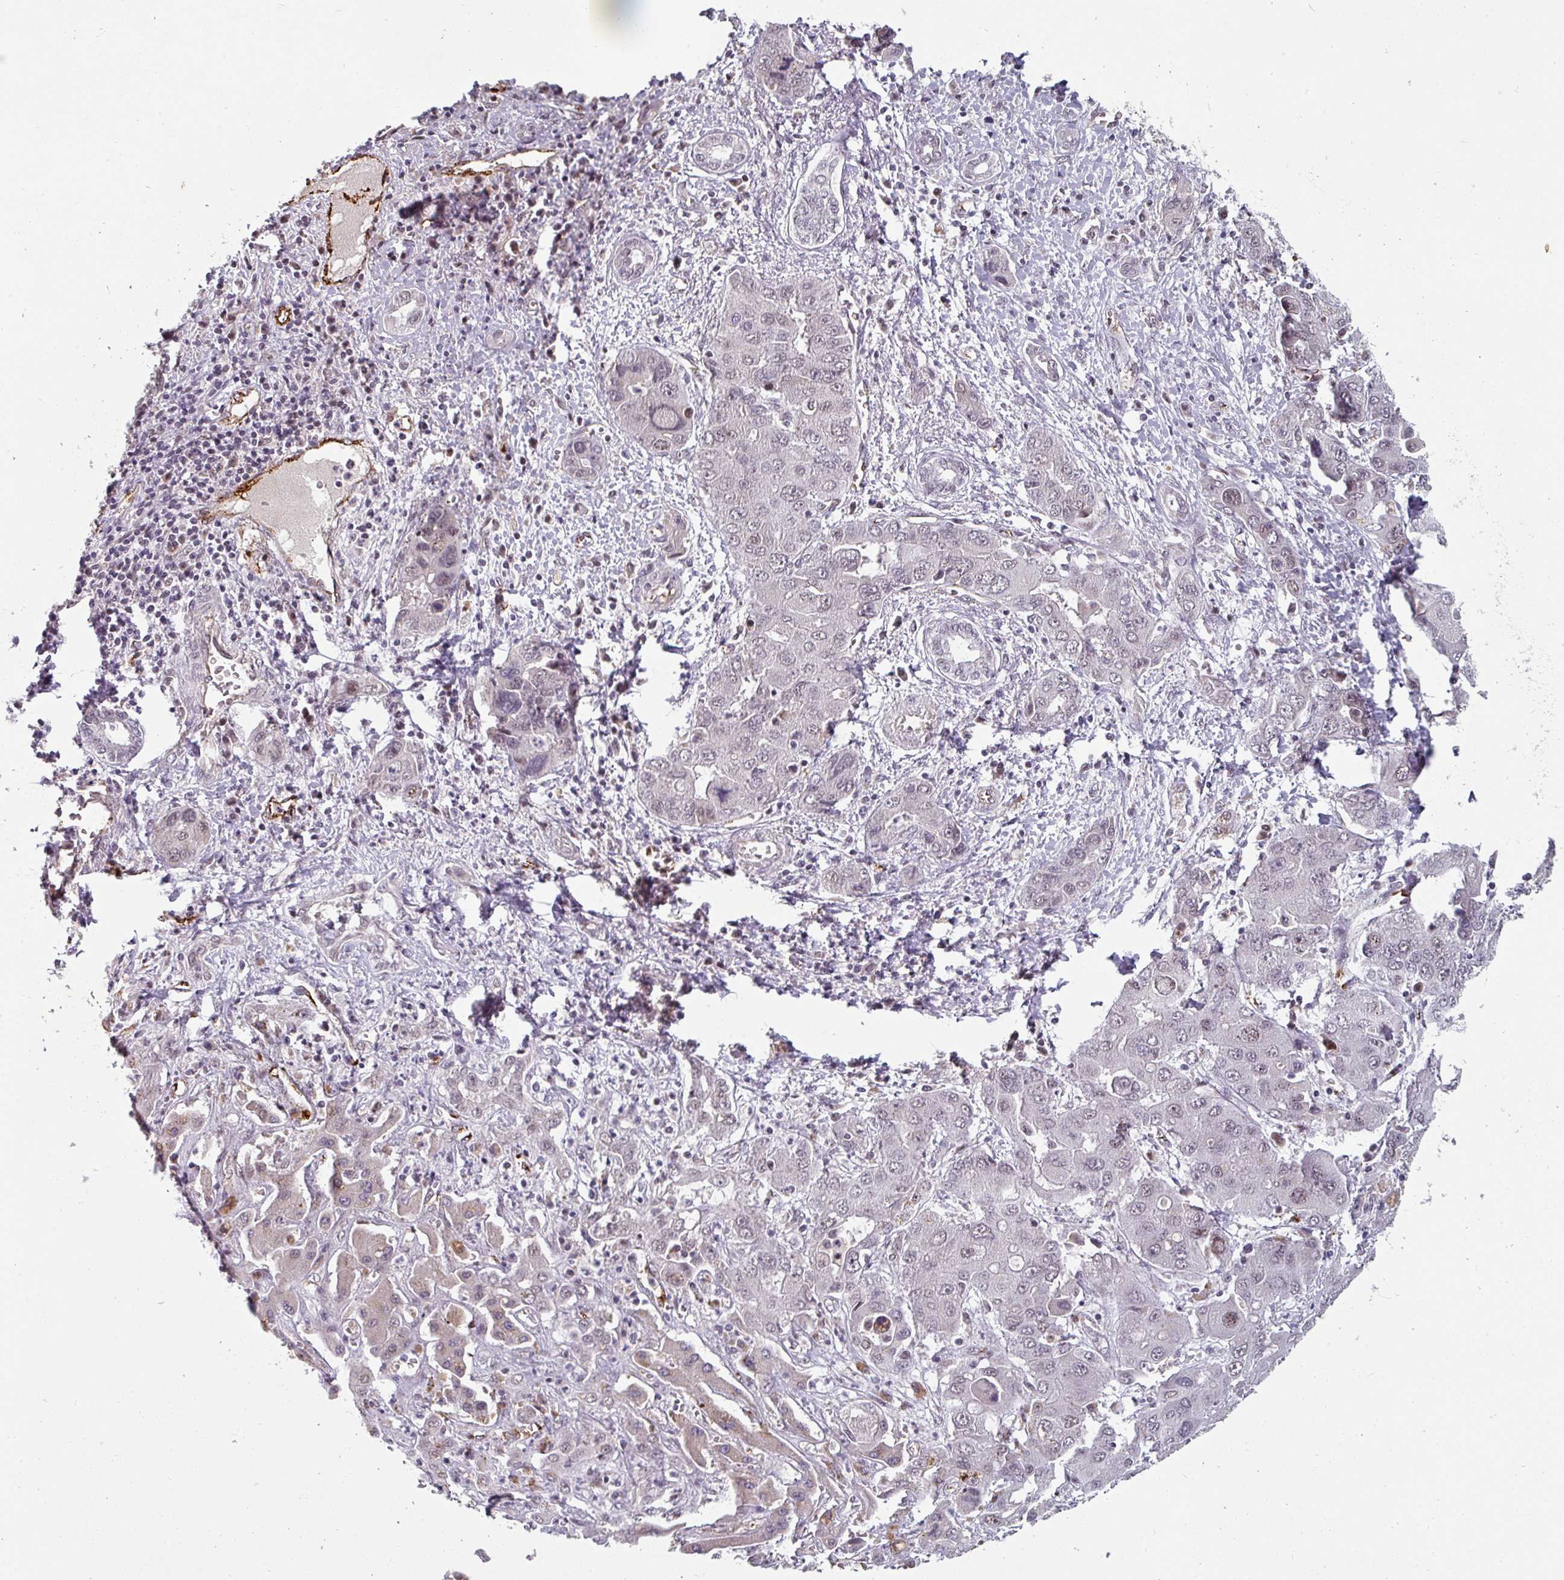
{"staining": {"intensity": "moderate", "quantity": "25%-75%", "location": "nuclear"}, "tissue": "liver cancer", "cell_type": "Tumor cells", "image_type": "cancer", "snomed": [{"axis": "morphology", "description": "Cholangiocarcinoma"}, {"axis": "topography", "description": "Liver"}], "caption": "Immunohistochemical staining of human liver cancer (cholangiocarcinoma) exhibits medium levels of moderate nuclear staining in approximately 25%-75% of tumor cells. (Stains: DAB in brown, nuclei in blue, Microscopy: brightfield microscopy at high magnification).", "gene": "SIDT2", "patient": {"sex": "male", "age": 67}}